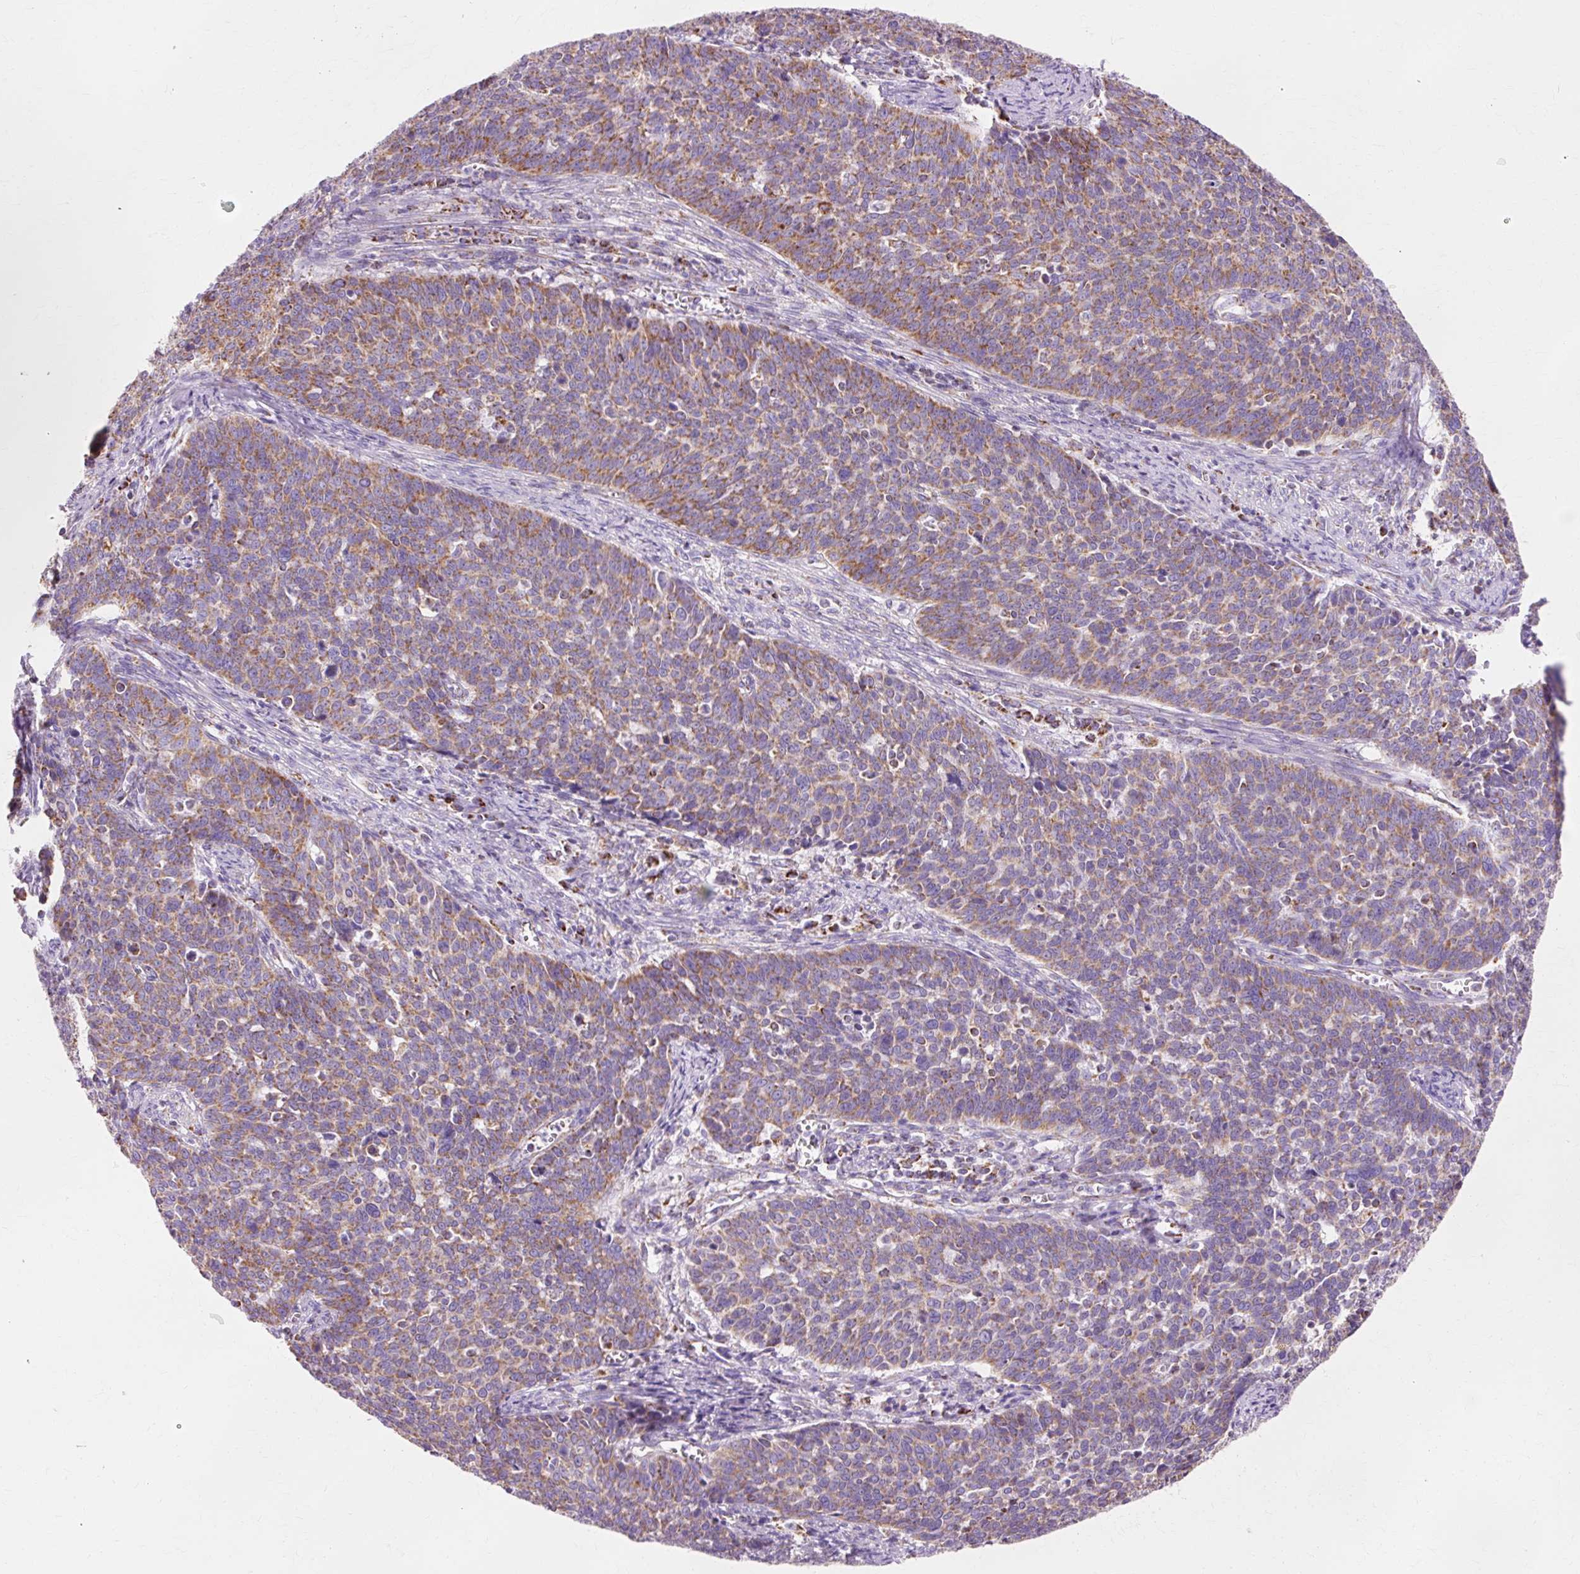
{"staining": {"intensity": "moderate", "quantity": ">75%", "location": "cytoplasmic/membranous"}, "tissue": "cervical cancer", "cell_type": "Tumor cells", "image_type": "cancer", "snomed": [{"axis": "morphology", "description": "Squamous cell carcinoma, NOS"}, {"axis": "topography", "description": "Cervix"}], "caption": "Approximately >75% of tumor cells in squamous cell carcinoma (cervical) show moderate cytoplasmic/membranous protein staining as visualized by brown immunohistochemical staining.", "gene": "ATP5PO", "patient": {"sex": "female", "age": 39}}